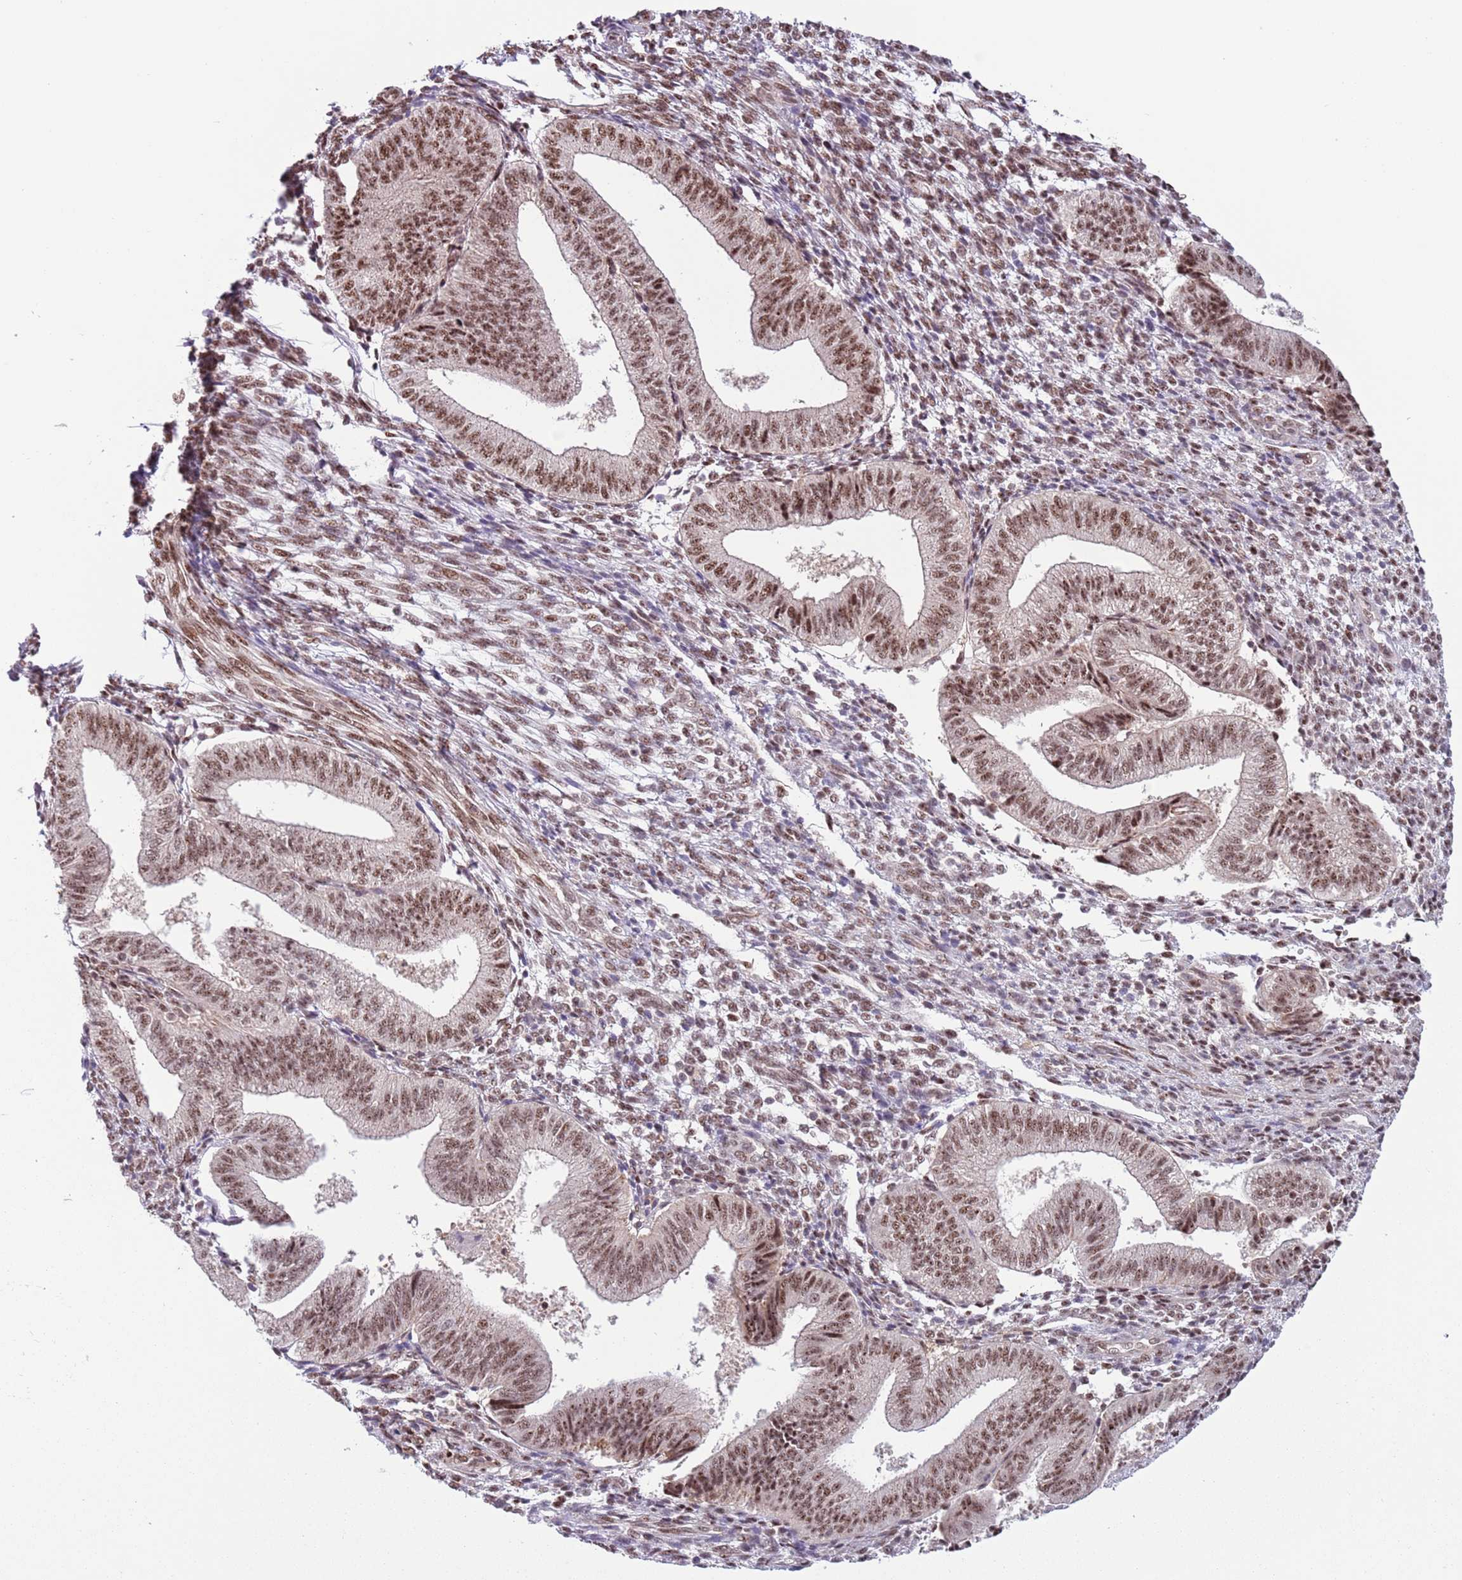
{"staining": {"intensity": "moderate", "quantity": ">75%", "location": "nuclear"}, "tissue": "endometrium", "cell_type": "Cells in endometrial stroma", "image_type": "normal", "snomed": [{"axis": "morphology", "description": "Normal tissue, NOS"}, {"axis": "topography", "description": "Endometrium"}], "caption": "Benign endometrium shows moderate nuclear expression in about >75% of cells in endometrial stroma, visualized by immunohistochemistry.", "gene": "SIPA1L3", "patient": {"sex": "female", "age": 34}}